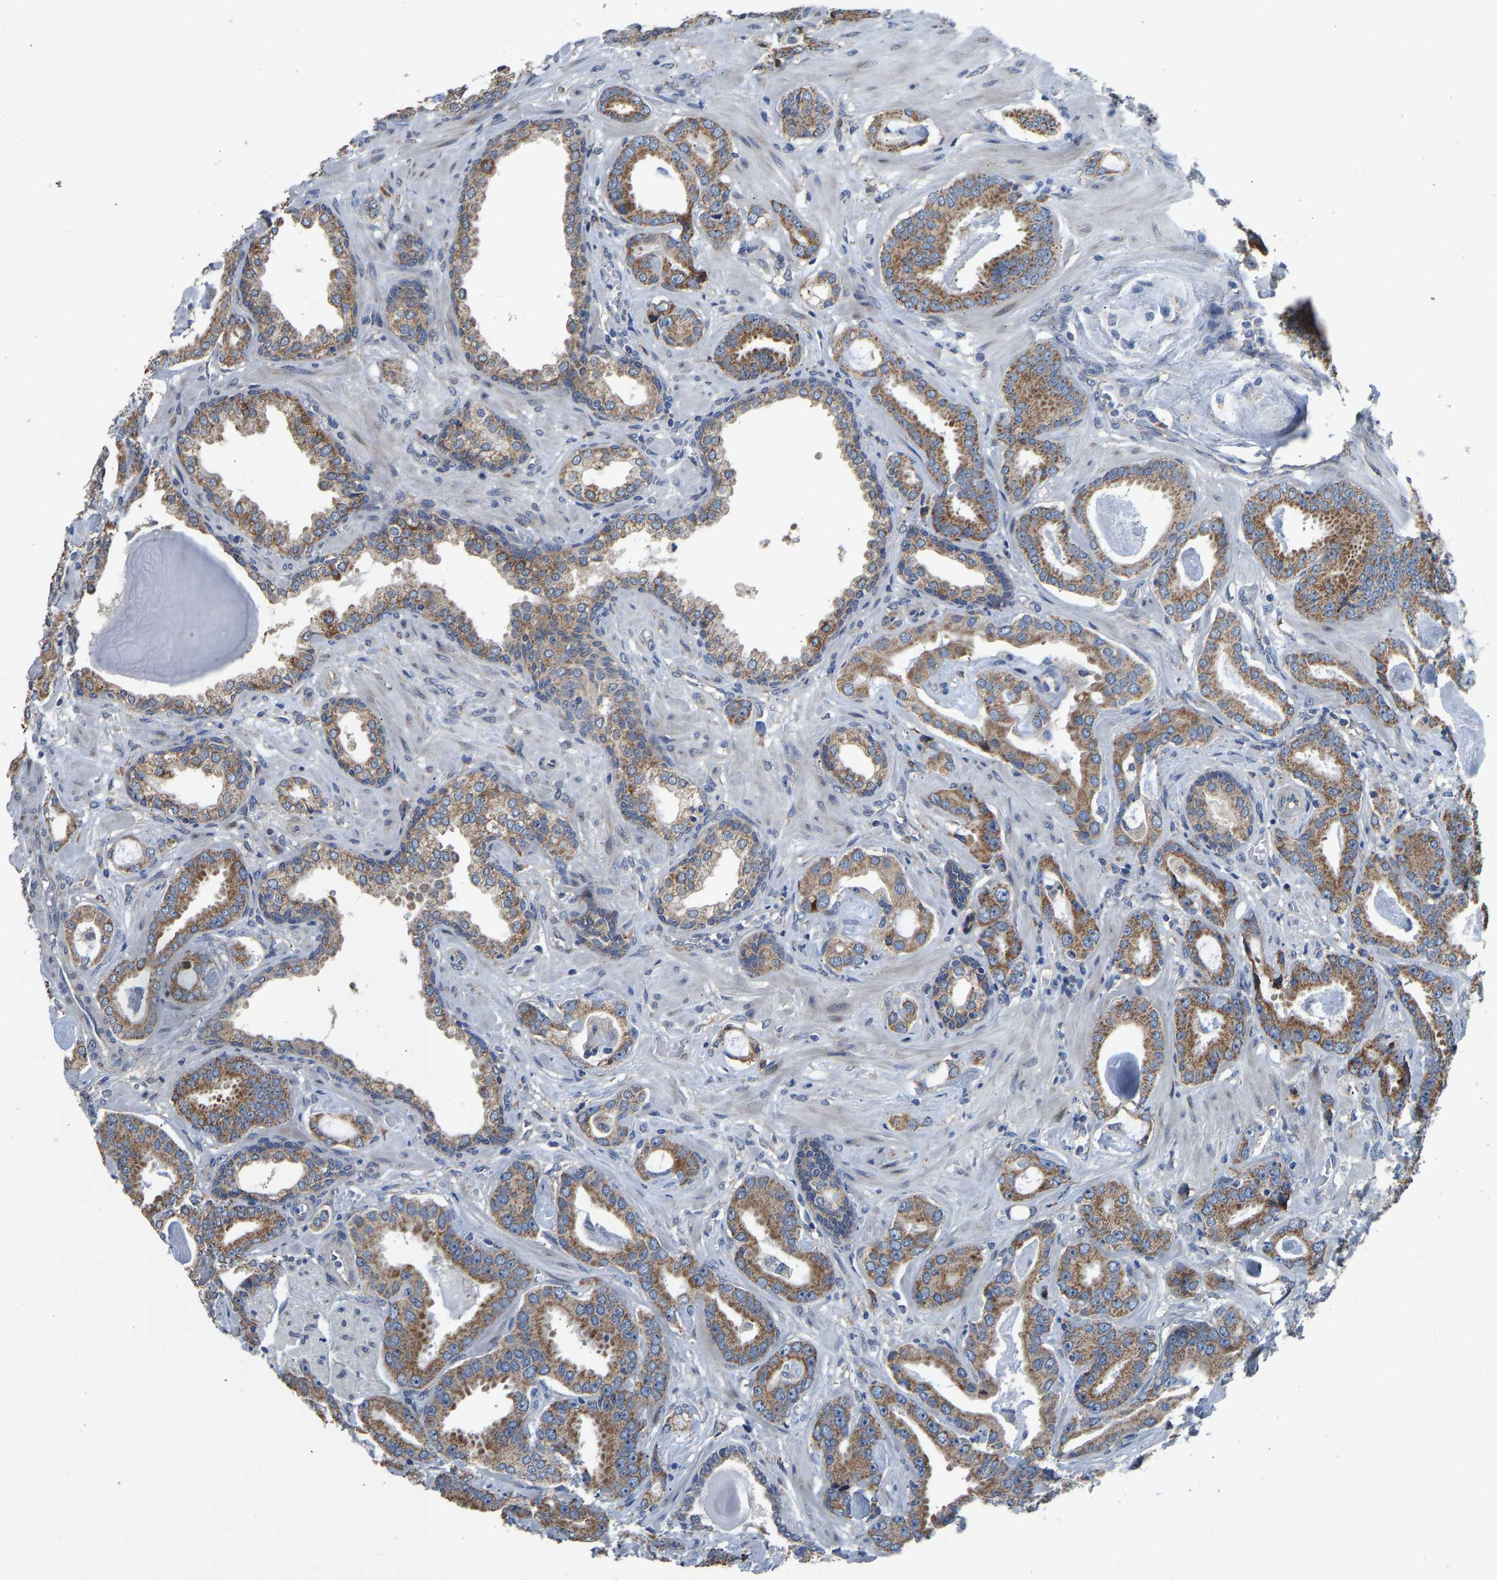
{"staining": {"intensity": "moderate", "quantity": ">75%", "location": "cytoplasmic/membranous"}, "tissue": "prostate cancer", "cell_type": "Tumor cells", "image_type": "cancer", "snomed": [{"axis": "morphology", "description": "Adenocarcinoma, Low grade"}, {"axis": "topography", "description": "Prostate"}], "caption": "This is a micrograph of IHC staining of prostate cancer (low-grade adenocarcinoma), which shows moderate expression in the cytoplasmic/membranous of tumor cells.", "gene": "TMEM150A", "patient": {"sex": "male", "age": 53}}